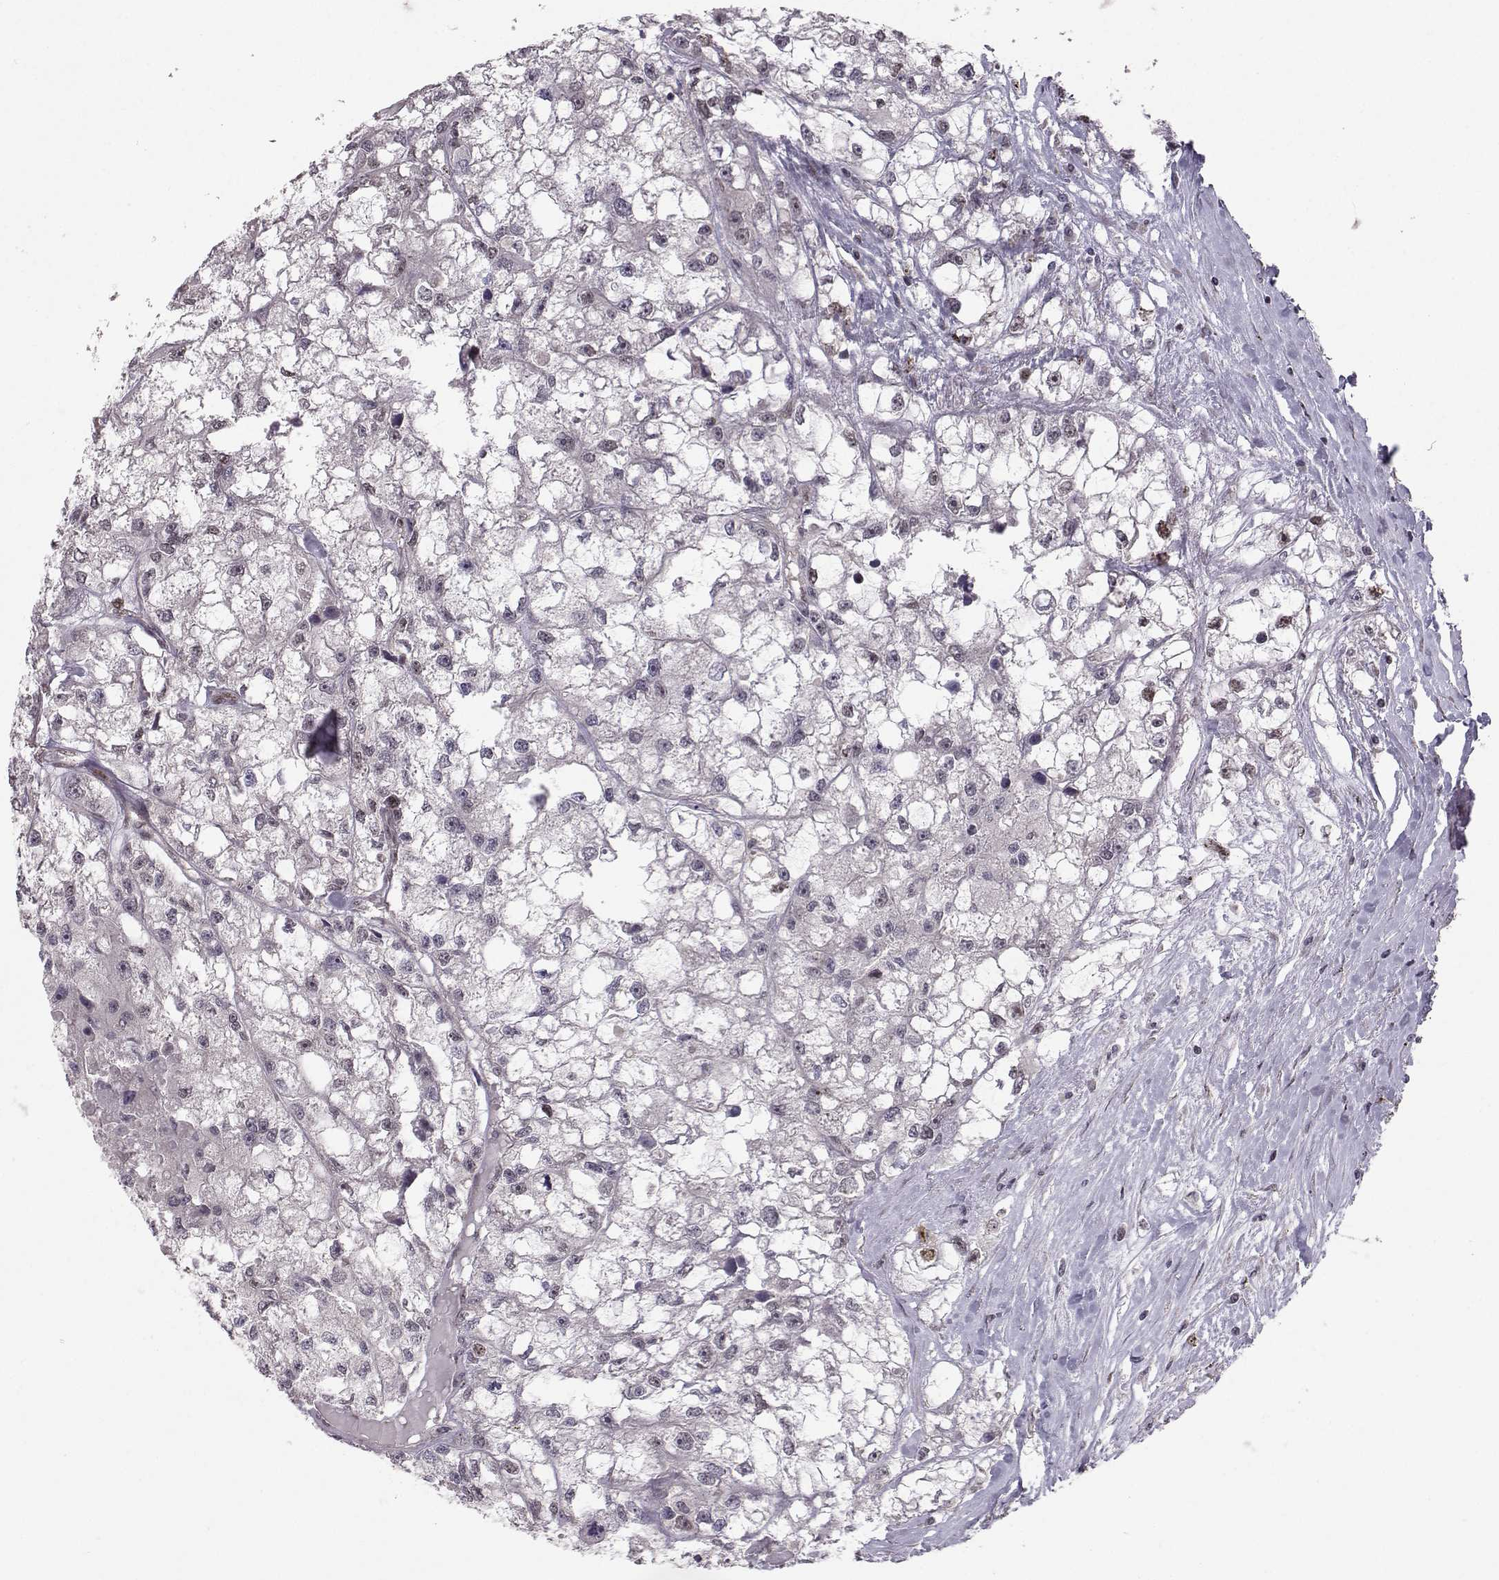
{"staining": {"intensity": "negative", "quantity": "none", "location": "none"}, "tissue": "renal cancer", "cell_type": "Tumor cells", "image_type": "cancer", "snomed": [{"axis": "morphology", "description": "Adenocarcinoma, NOS"}, {"axis": "topography", "description": "Kidney"}], "caption": "There is no significant positivity in tumor cells of renal adenocarcinoma.", "gene": "PKN2", "patient": {"sex": "male", "age": 56}}